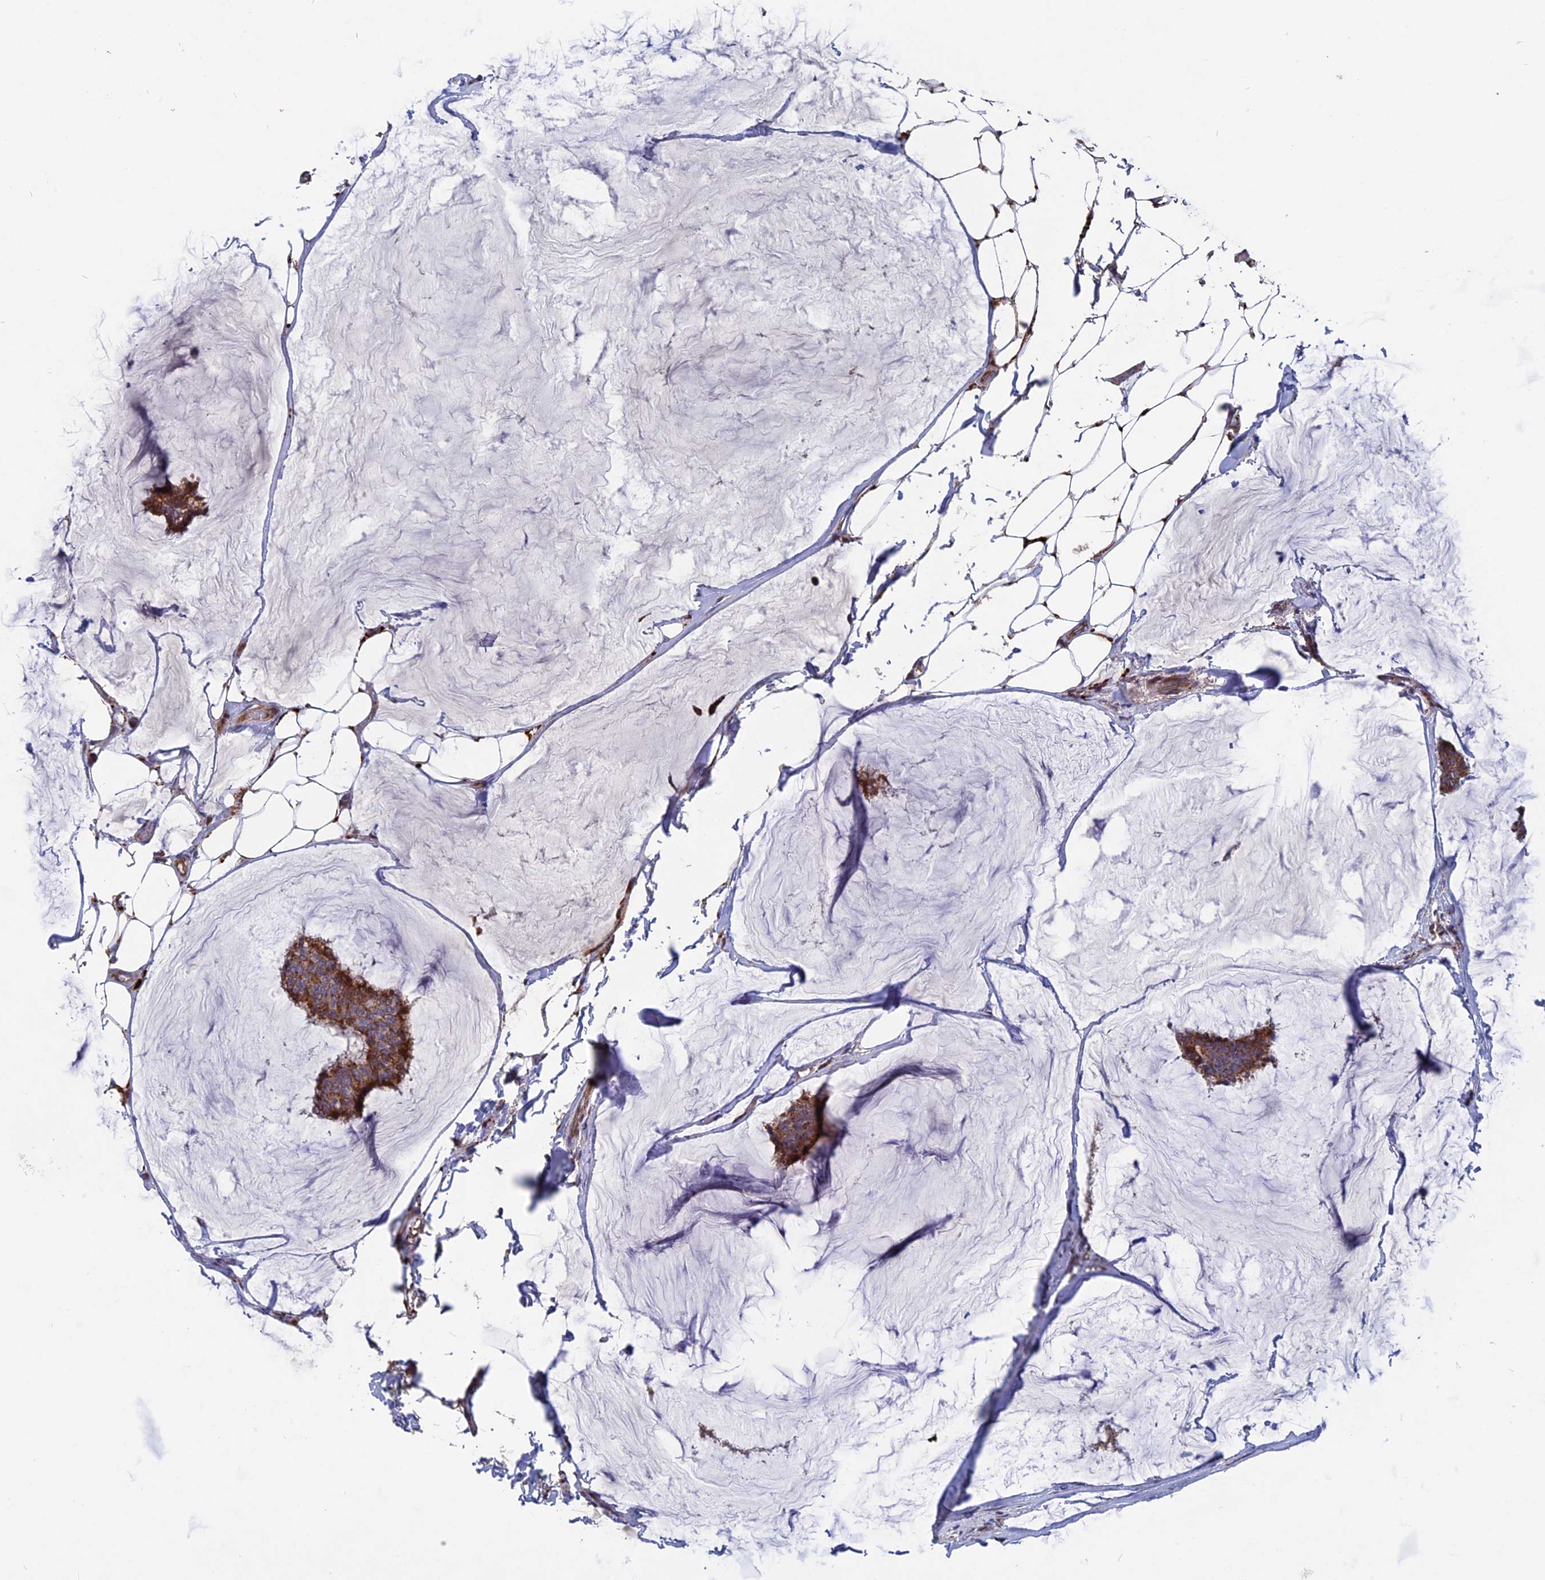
{"staining": {"intensity": "moderate", "quantity": ">75%", "location": "cytoplasmic/membranous"}, "tissue": "breast cancer", "cell_type": "Tumor cells", "image_type": "cancer", "snomed": [{"axis": "morphology", "description": "Duct carcinoma"}, {"axis": "topography", "description": "Breast"}], "caption": "Breast cancer tissue exhibits moderate cytoplasmic/membranous staining in approximately >75% of tumor cells, visualized by immunohistochemistry. The protein is stained brown, and the nuclei are stained in blue (DAB (3,3'-diaminobenzidine) IHC with brightfield microscopy, high magnification).", "gene": "TGFA", "patient": {"sex": "female", "age": 93}}